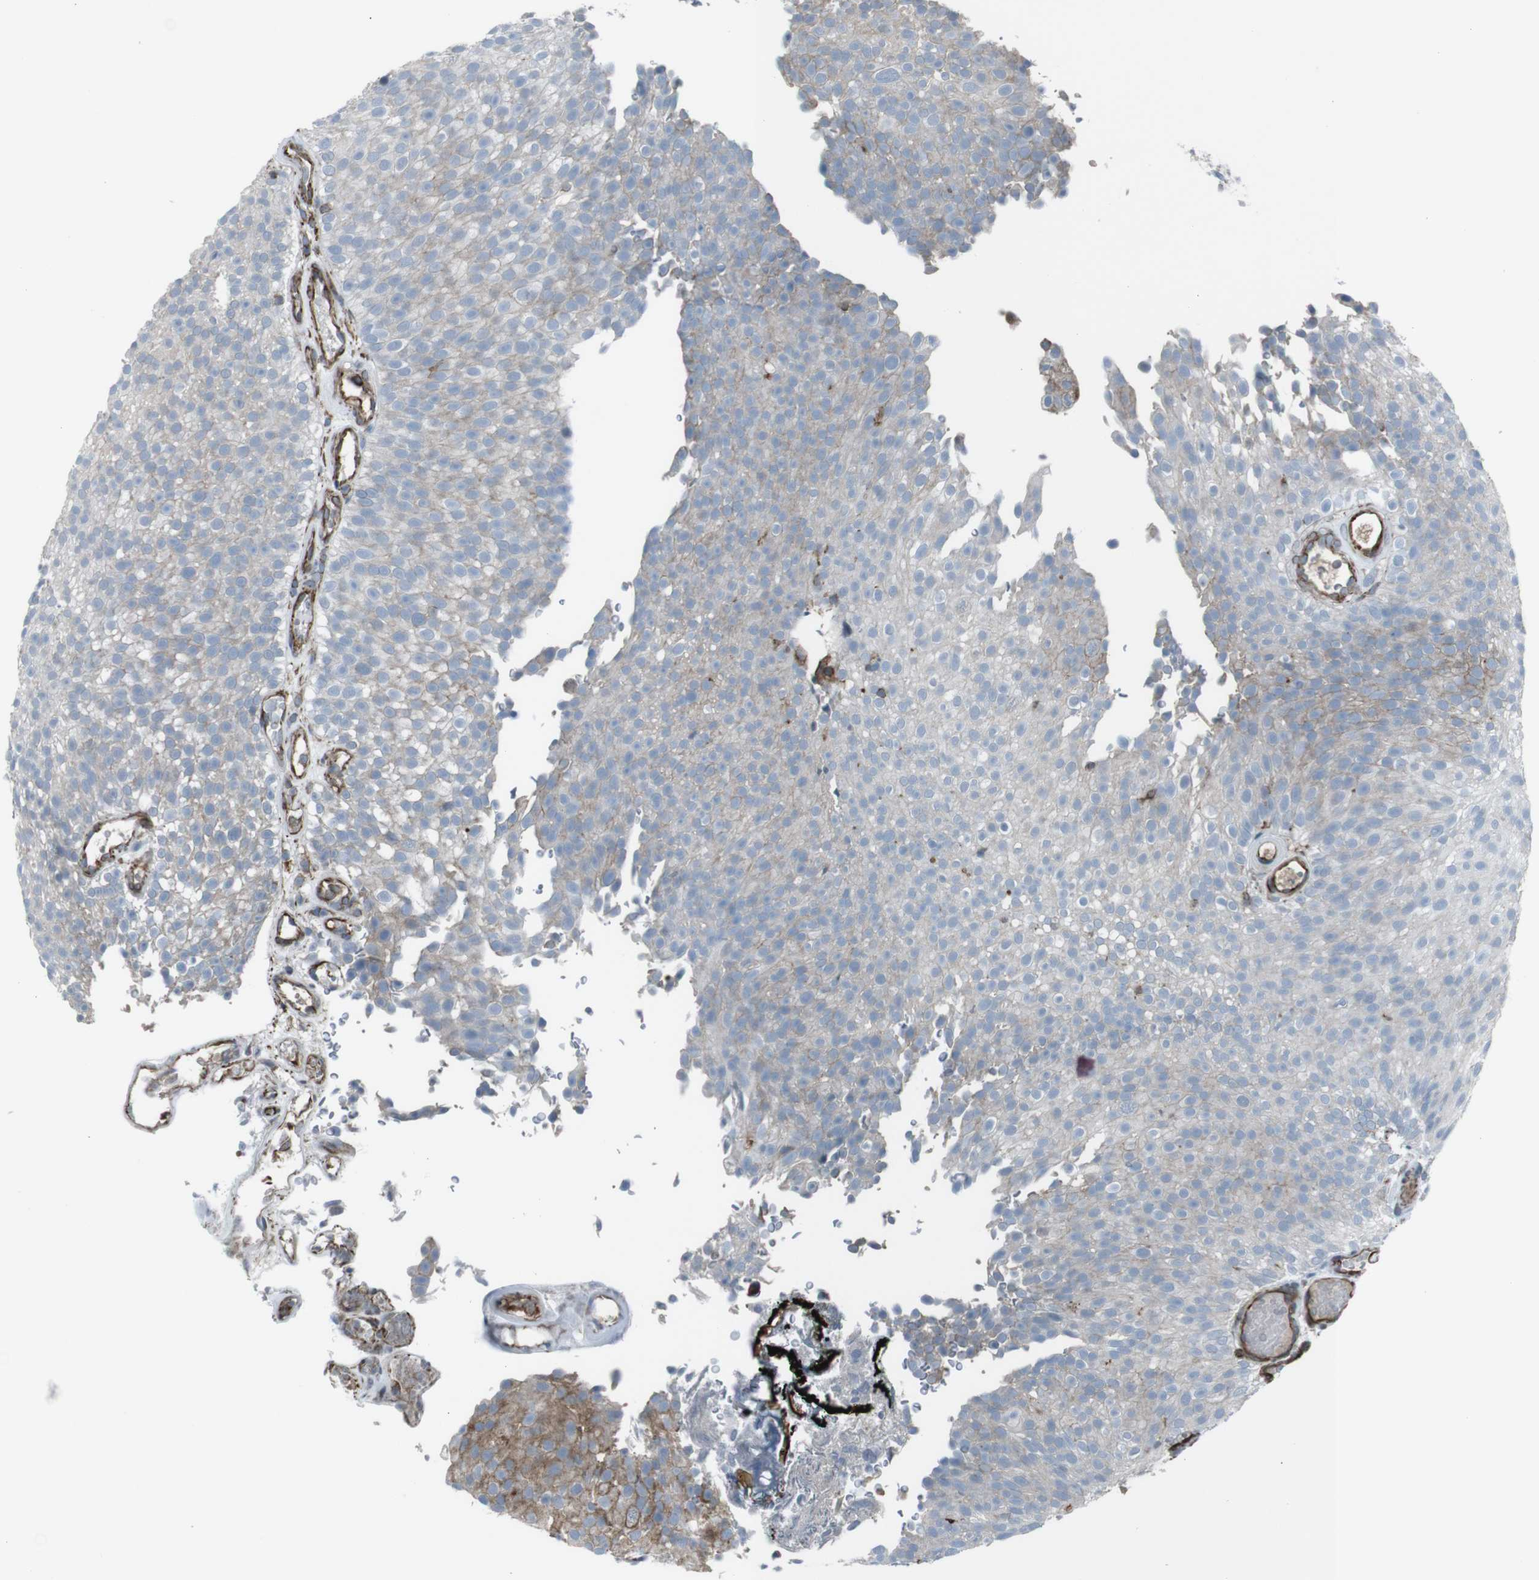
{"staining": {"intensity": "weak", "quantity": "<25%", "location": "cytoplasmic/membranous"}, "tissue": "urothelial cancer", "cell_type": "Tumor cells", "image_type": "cancer", "snomed": [{"axis": "morphology", "description": "Urothelial carcinoma, Low grade"}, {"axis": "topography", "description": "Urinary bladder"}], "caption": "Tumor cells are negative for brown protein staining in urothelial carcinoma (low-grade).", "gene": "TMEM141", "patient": {"sex": "male", "age": 78}}